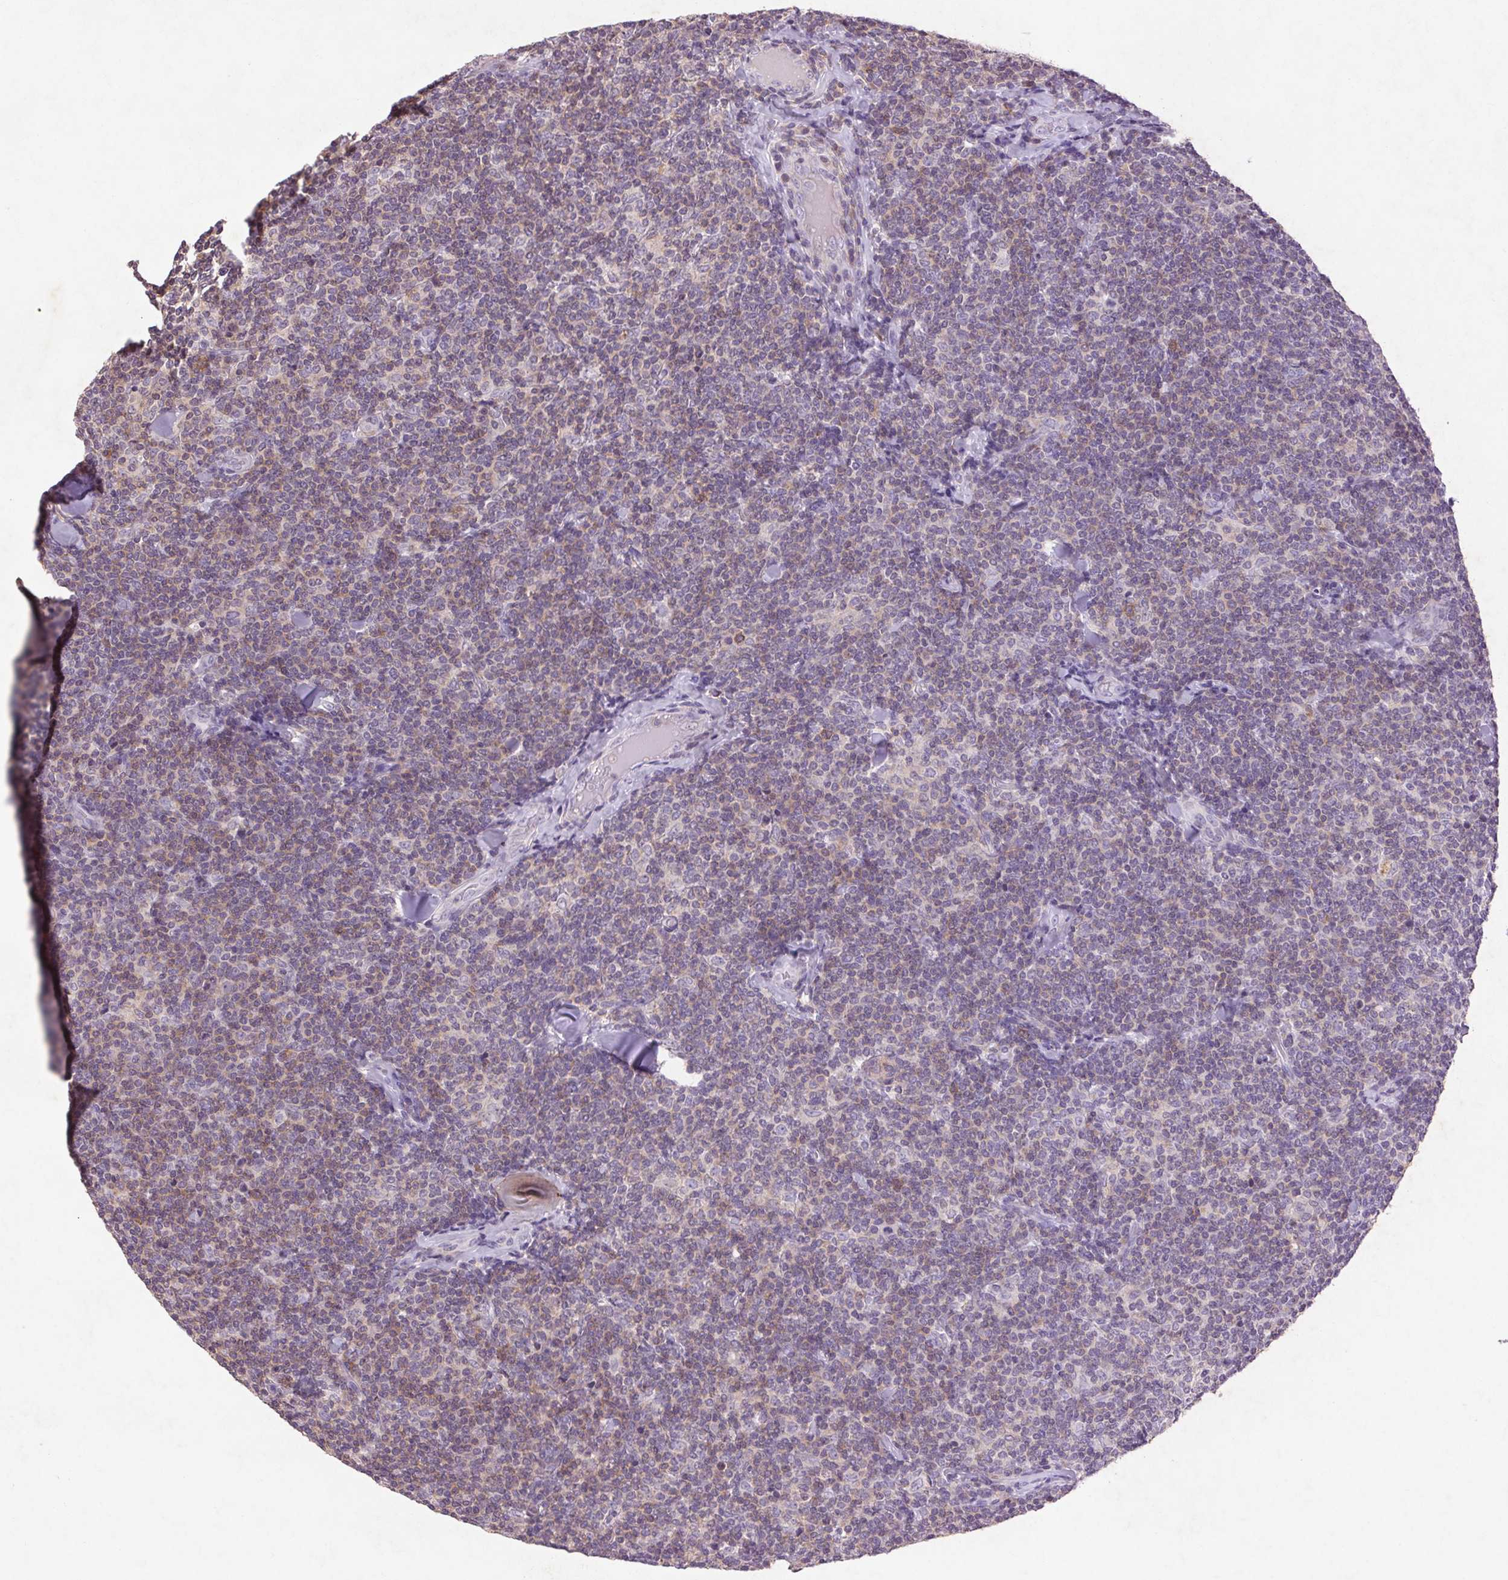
{"staining": {"intensity": "weak", "quantity": "<25%", "location": "cytoplasmic/membranous"}, "tissue": "lymphoma", "cell_type": "Tumor cells", "image_type": "cancer", "snomed": [{"axis": "morphology", "description": "Malignant lymphoma, non-Hodgkin's type, Low grade"}, {"axis": "topography", "description": "Lymph node"}], "caption": "Tumor cells show no significant expression in lymphoma. Brightfield microscopy of immunohistochemistry stained with DAB (brown) and hematoxylin (blue), captured at high magnification.", "gene": "FNDC7", "patient": {"sex": "female", "age": 56}}